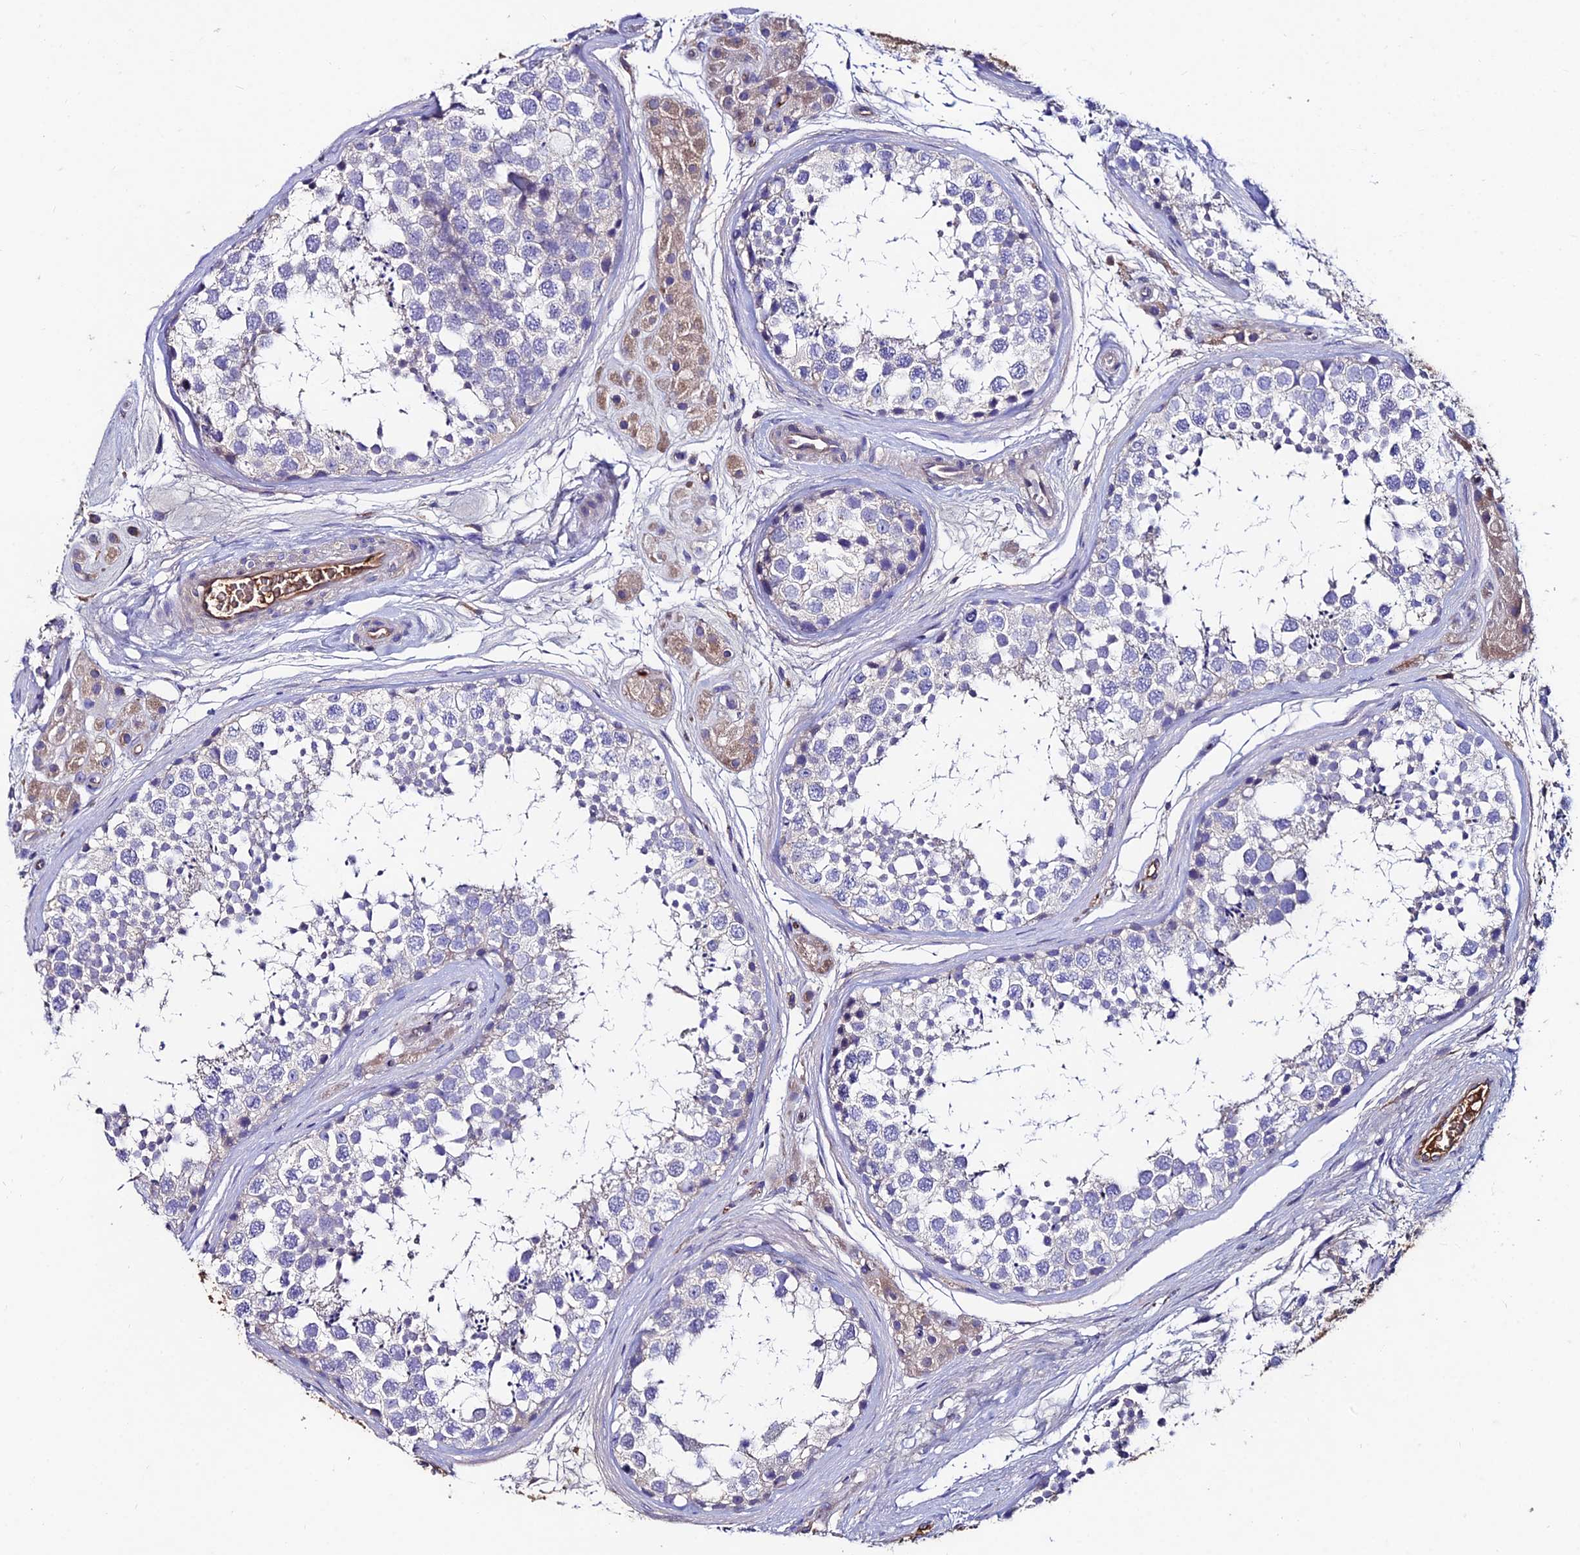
{"staining": {"intensity": "negative", "quantity": "none", "location": "none"}, "tissue": "testis", "cell_type": "Cells in seminiferous ducts", "image_type": "normal", "snomed": [{"axis": "morphology", "description": "Normal tissue, NOS"}, {"axis": "topography", "description": "Testis"}], "caption": "A photomicrograph of testis stained for a protein displays no brown staining in cells in seminiferous ducts.", "gene": "SLC25A16", "patient": {"sex": "male", "age": 56}}